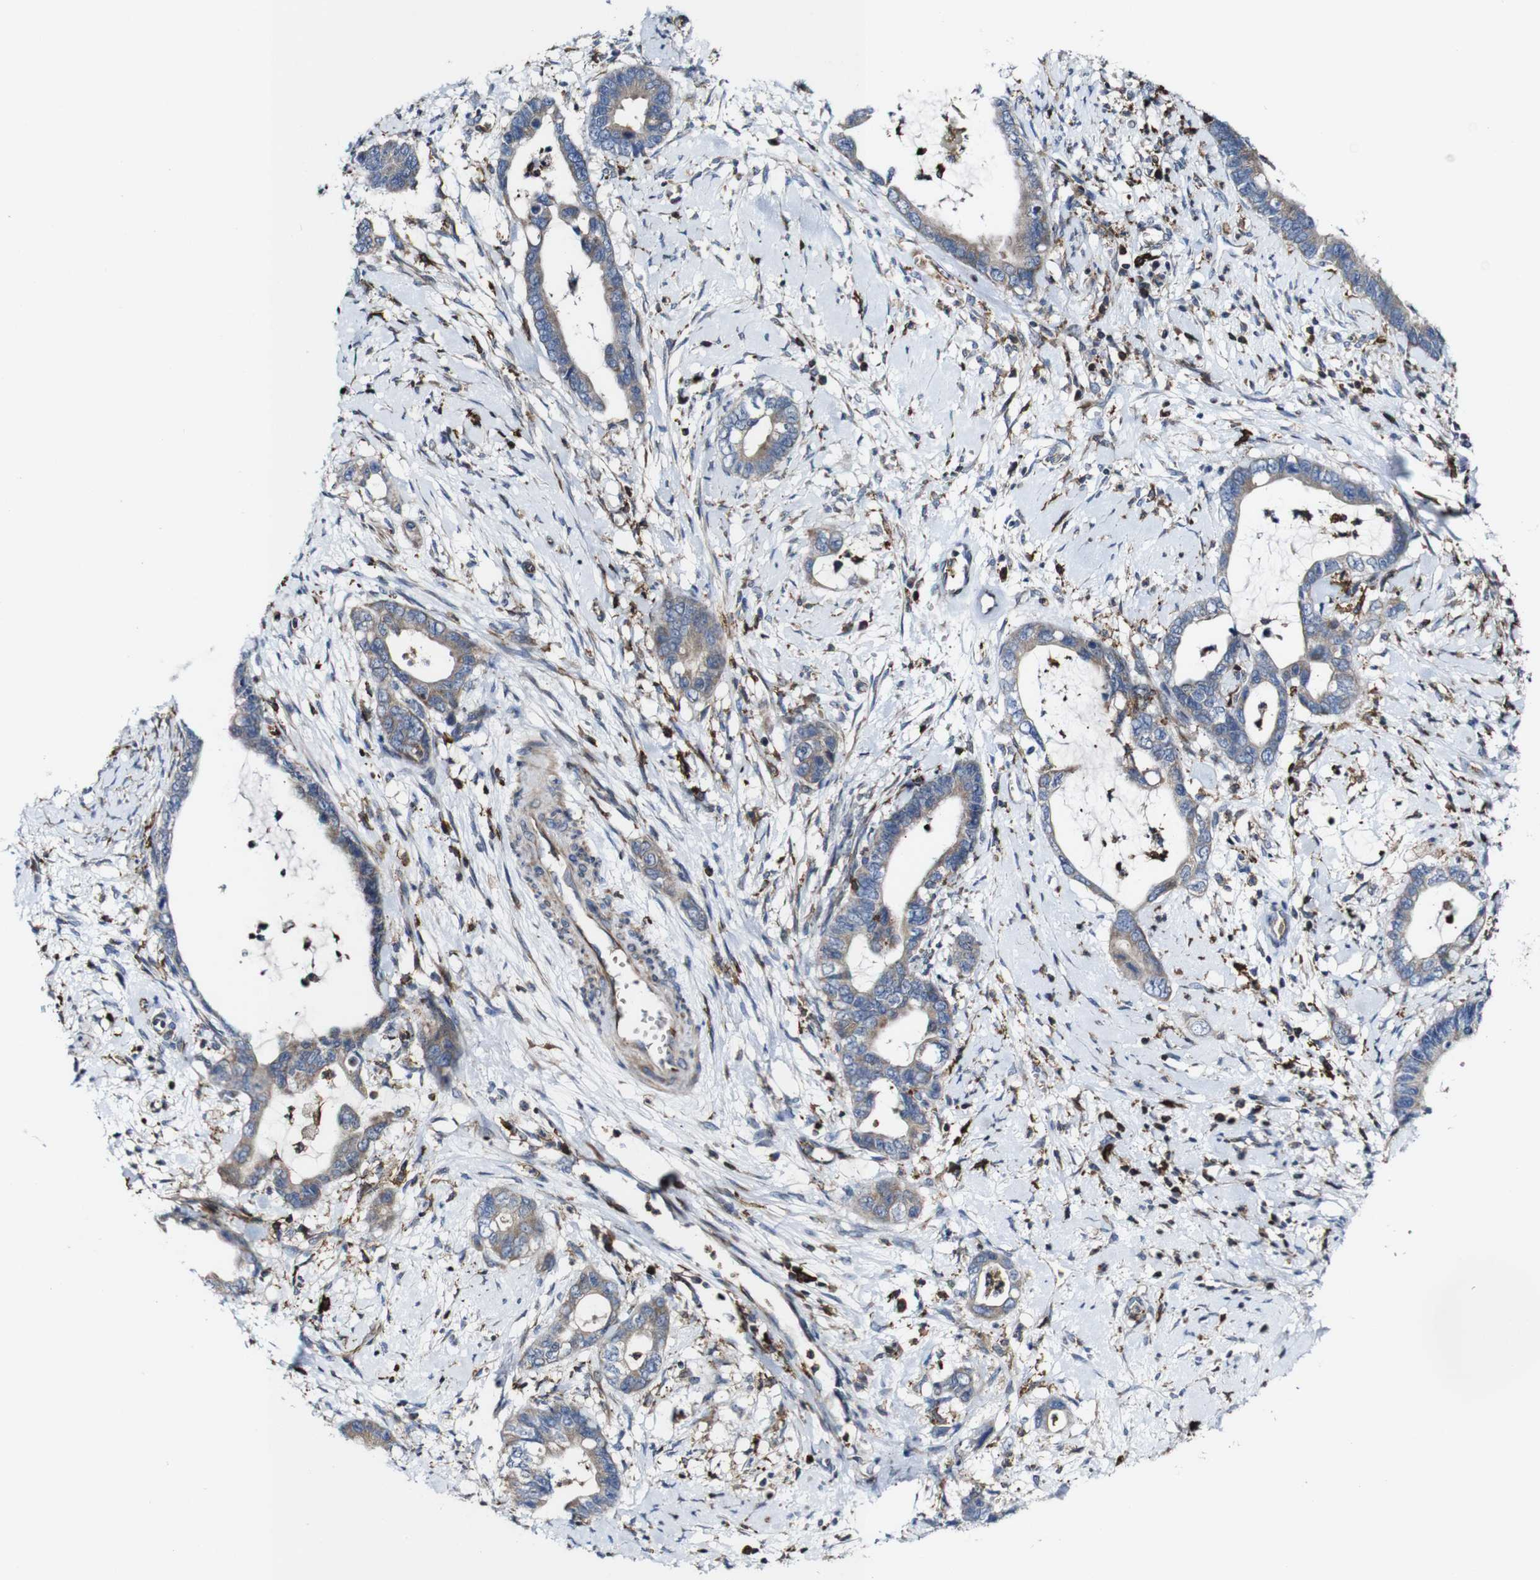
{"staining": {"intensity": "weak", "quantity": ">75%", "location": "cytoplasmic/membranous"}, "tissue": "cervical cancer", "cell_type": "Tumor cells", "image_type": "cancer", "snomed": [{"axis": "morphology", "description": "Adenocarcinoma, NOS"}, {"axis": "topography", "description": "Cervix"}], "caption": "Cervical adenocarcinoma stained with DAB (3,3'-diaminobenzidine) immunohistochemistry displays low levels of weak cytoplasmic/membranous positivity in approximately >75% of tumor cells.", "gene": "JAK2", "patient": {"sex": "female", "age": 44}}